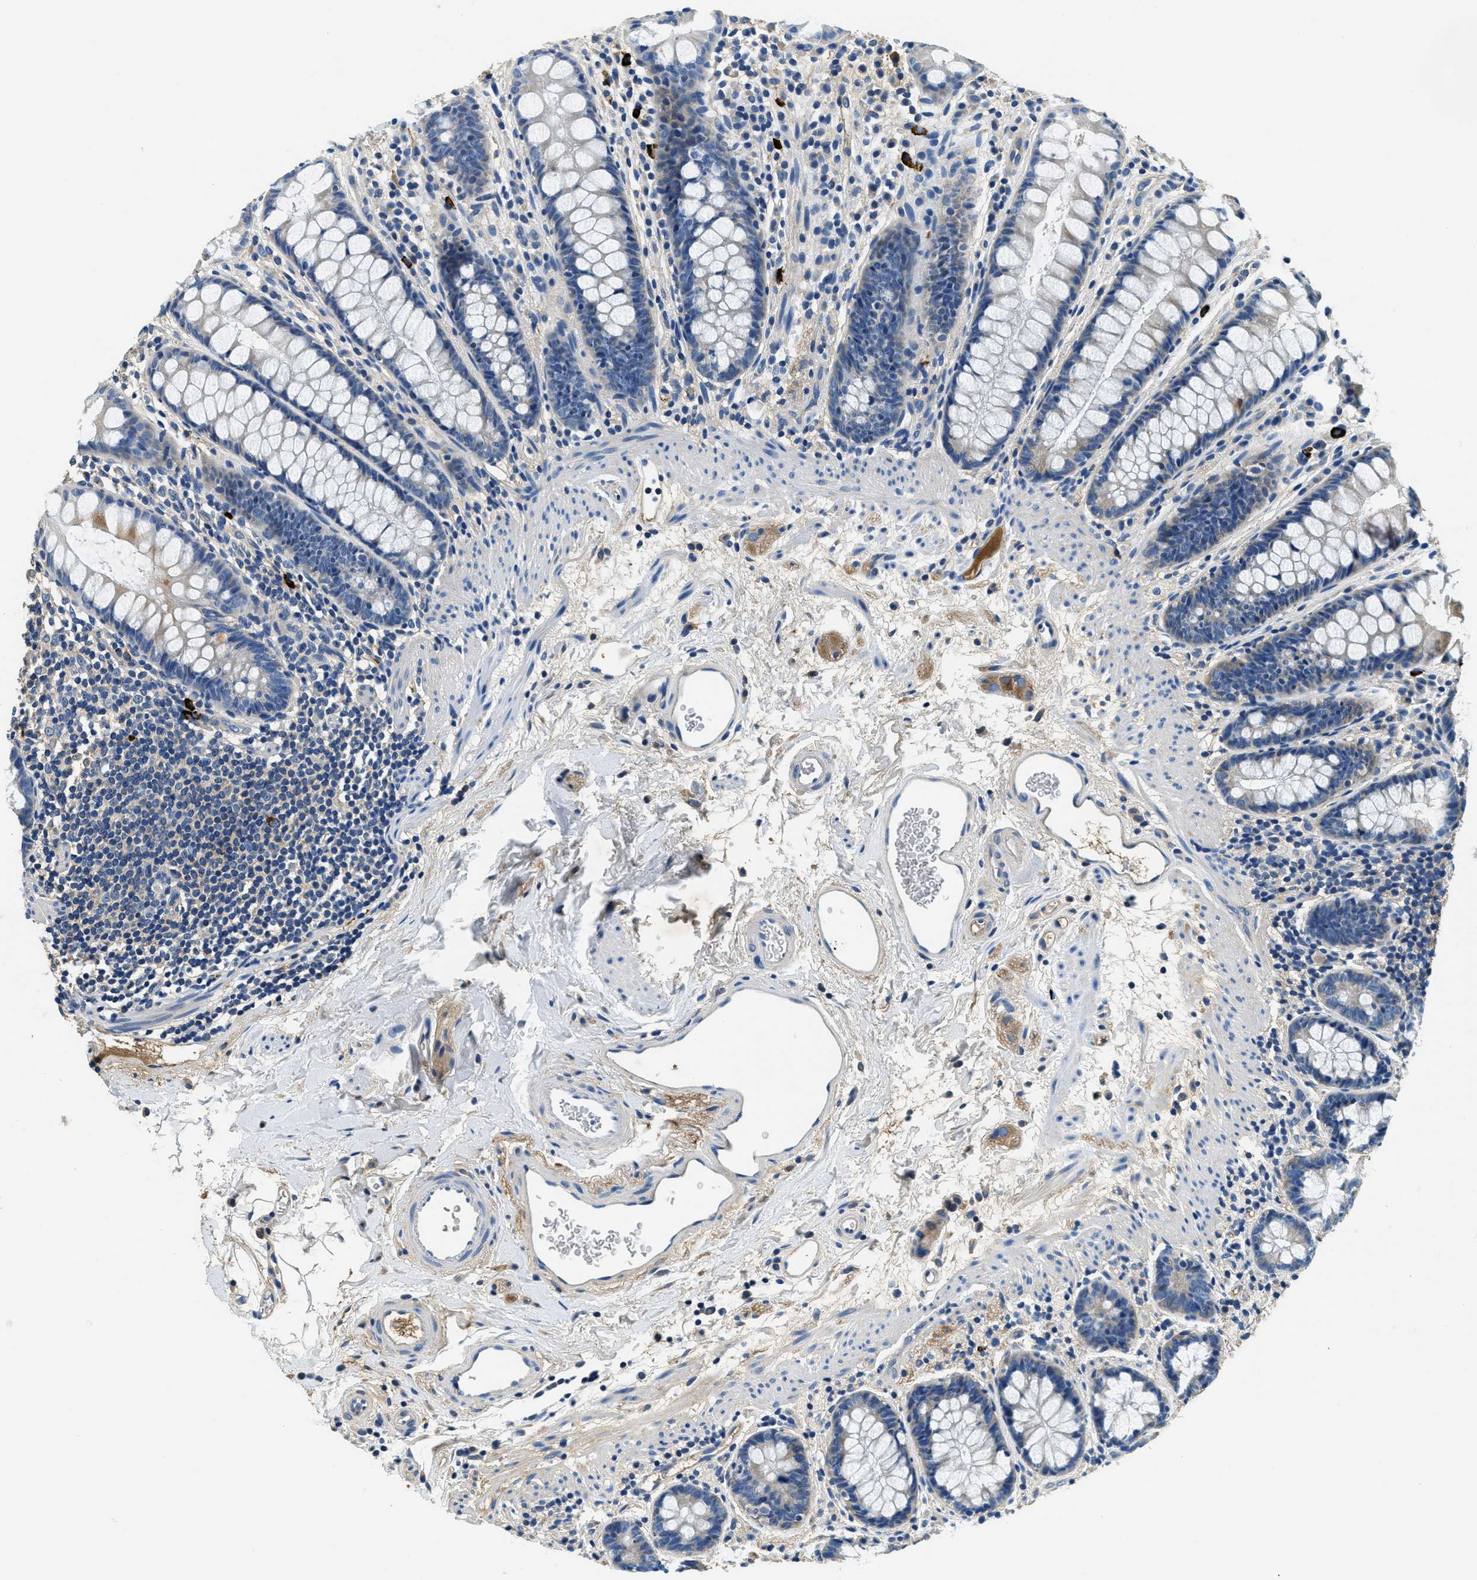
{"staining": {"intensity": "weak", "quantity": "<25%", "location": "cytoplasmic/membranous"}, "tissue": "rectum", "cell_type": "Glandular cells", "image_type": "normal", "snomed": [{"axis": "morphology", "description": "Normal tissue, NOS"}, {"axis": "topography", "description": "Rectum"}], "caption": "High magnification brightfield microscopy of normal rectum stained with DAB (brown) and counterstained with hematoxylin (blue): glandular cells show no significant expression. The staining was performed using DAB (3,3'-diaminobenzidine) to visualize the protein expression in brown, while the nuclei were stained in blue with hematoxylin (Magnification: 20x).", "gene": "TMEM186", "patient": {"sex": "female", "age": 65}}